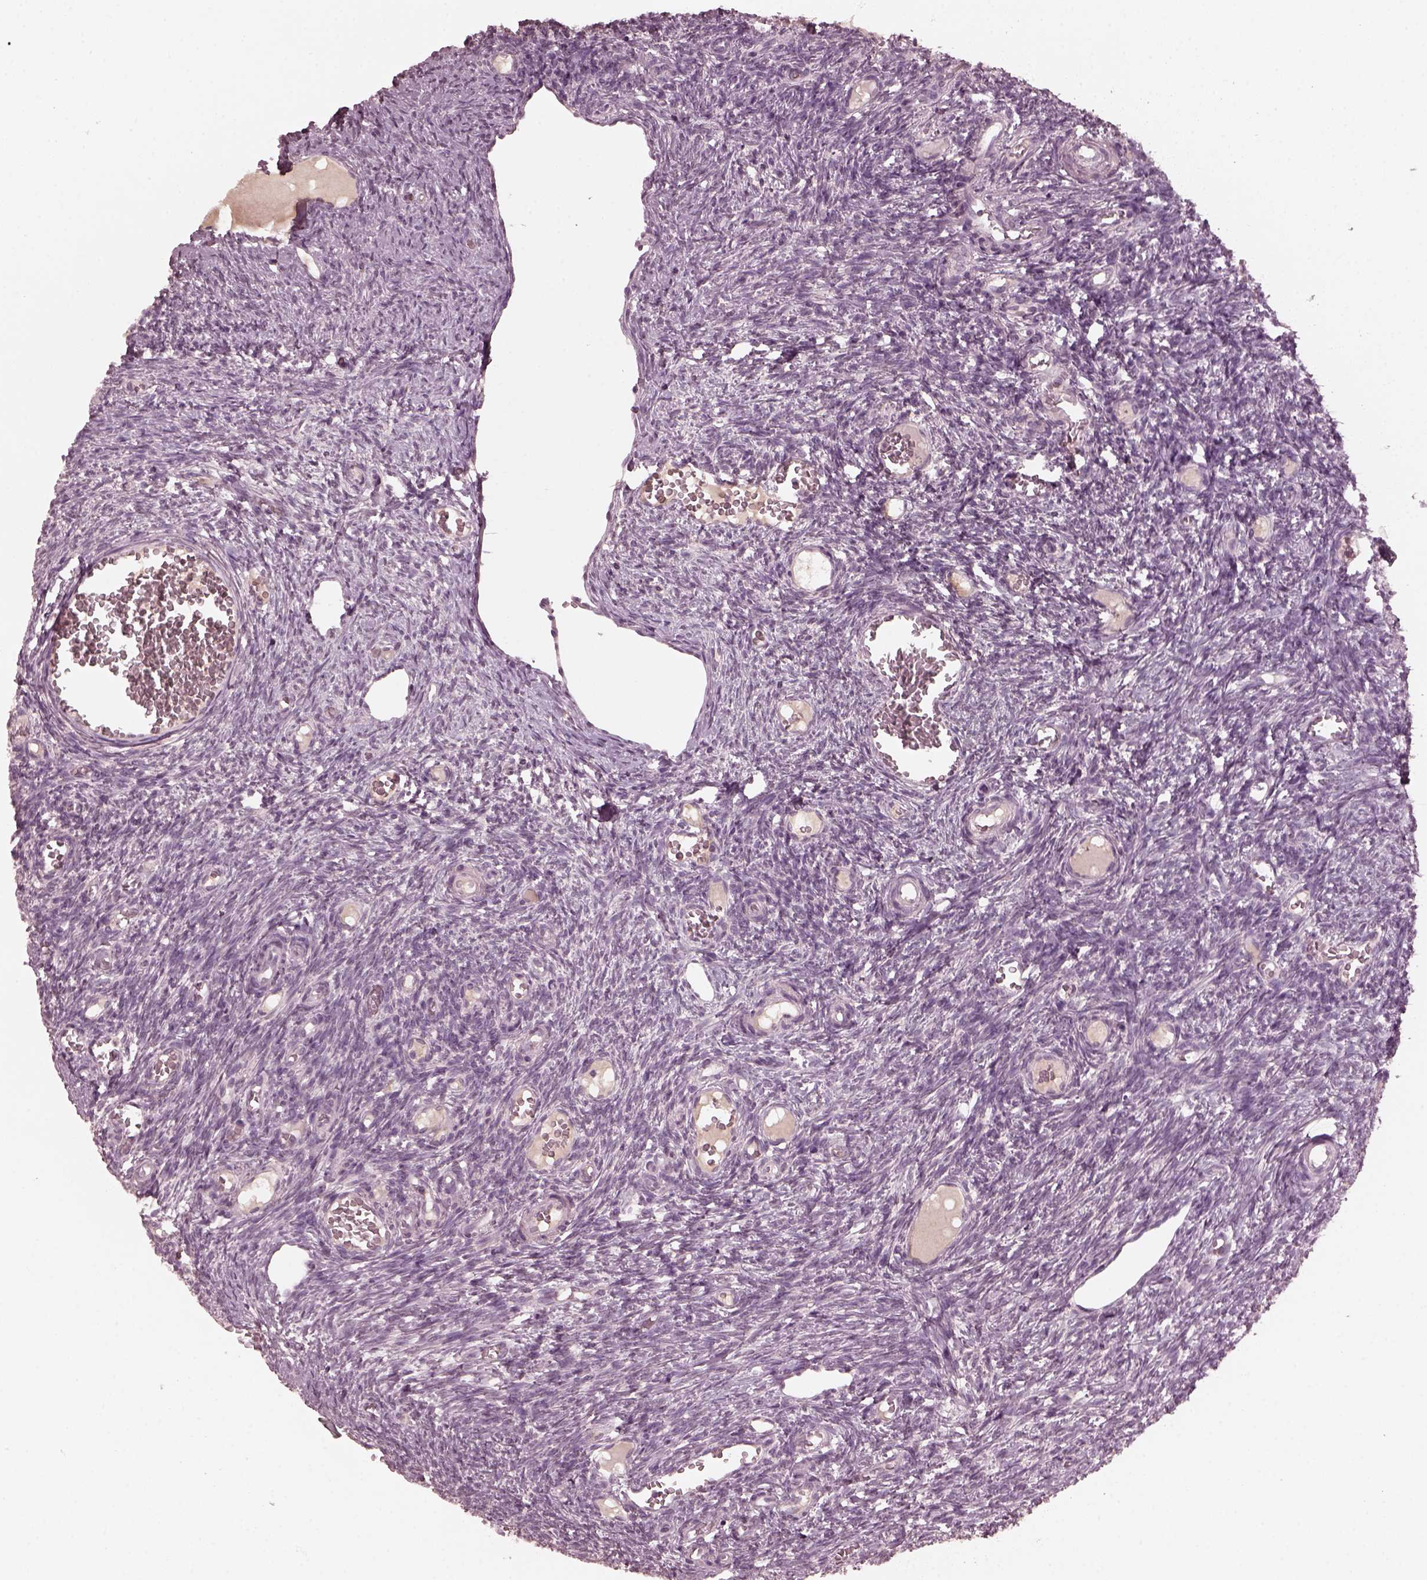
{"staining": {"intensity": "negative", "quantity": "none", "location": "none"}, "tissue": "ovary", "cell_type": "Ovarian stroma cells", "image_type": "normal", "snomed": [{"axis": "morphology", "description": "Normal tissue, NOS"}, {"axis": "topography", "description": "Ovary"}], "caption": "This is an IHC histopathology image of normal ovary. There is no staining in ovarian stroma cells.", "gene": "KRT79", "patient": {"sex": "female", "age": 39}}